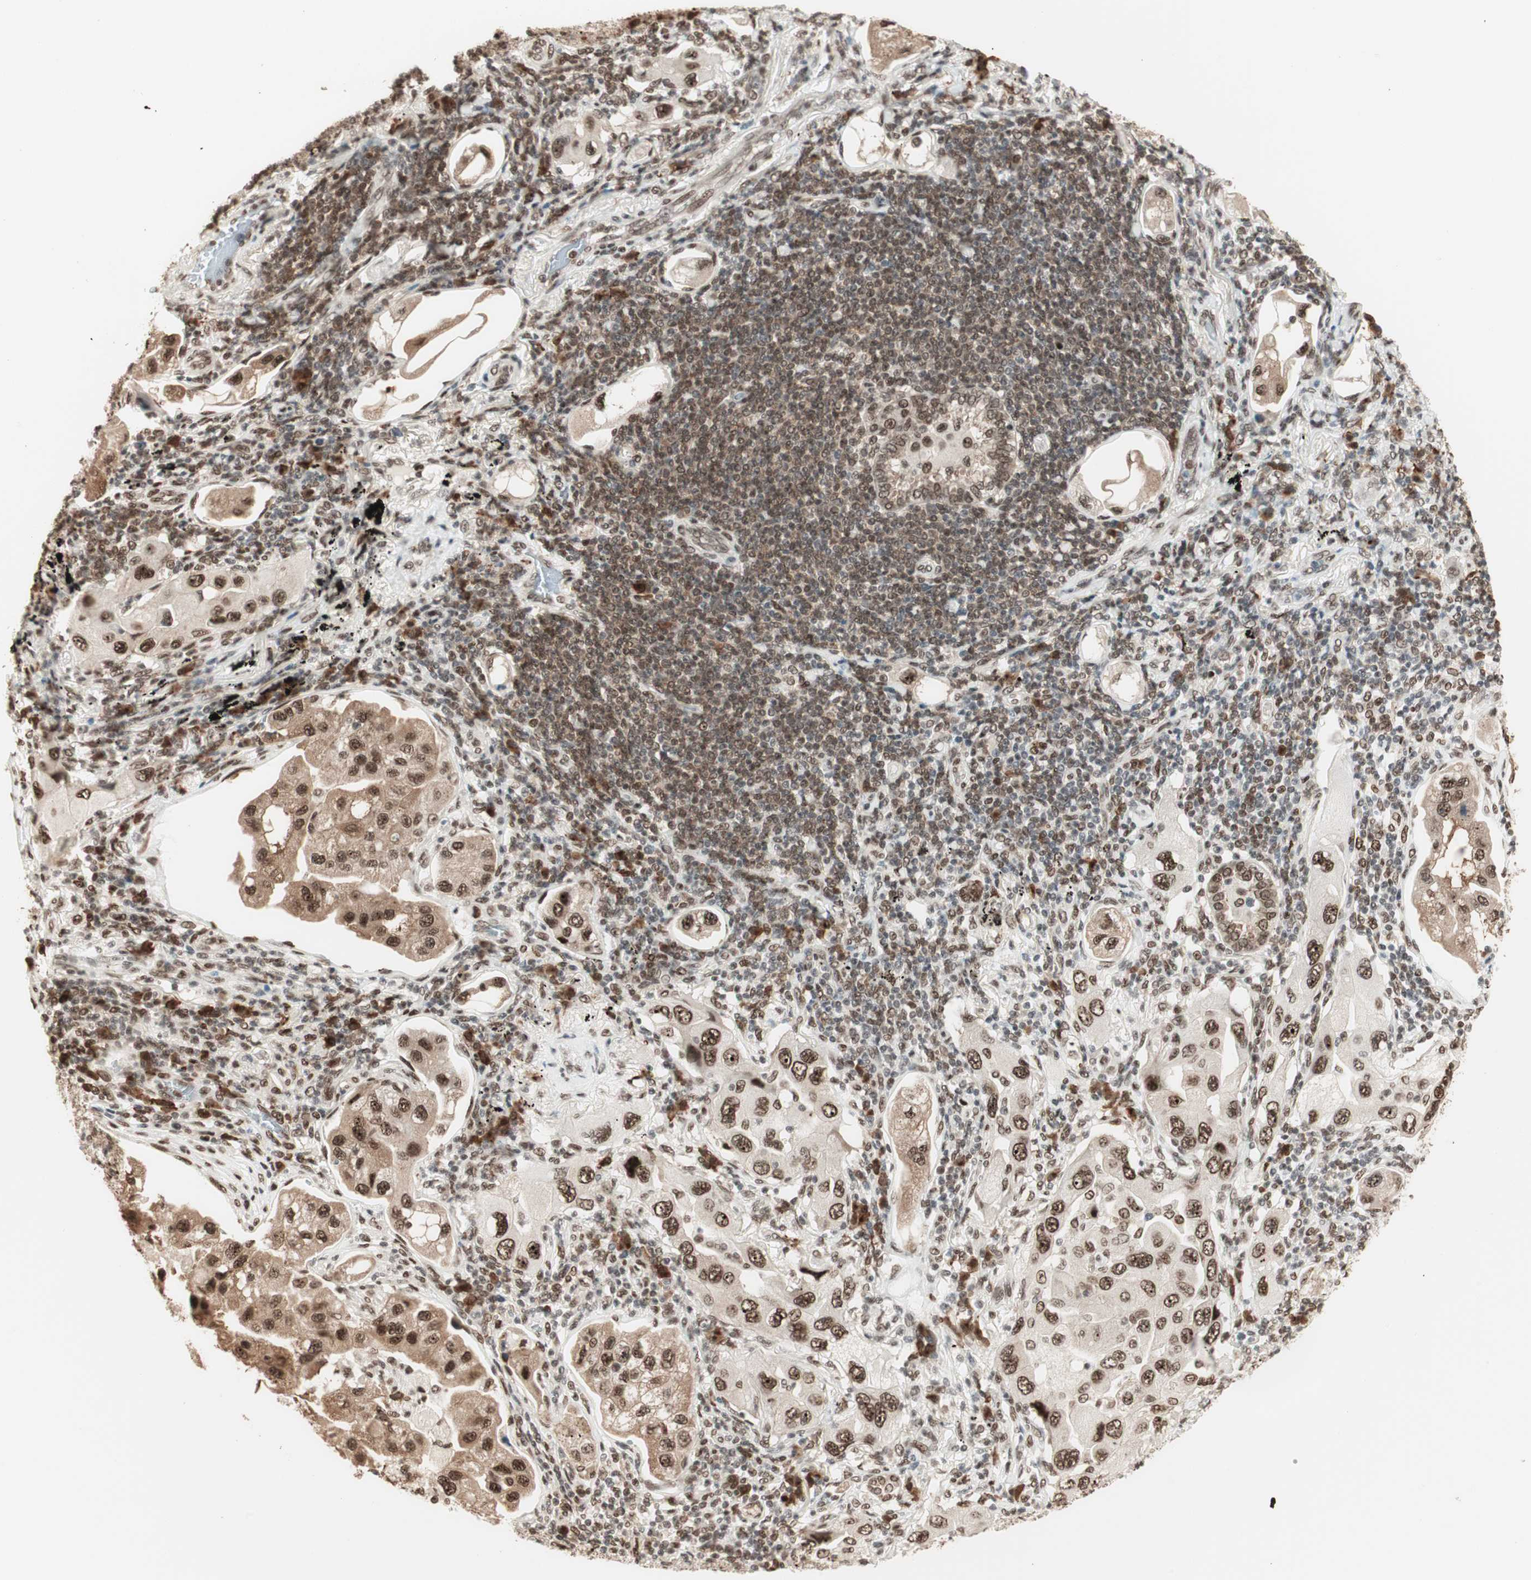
{"staining": {"intensity": "strong", "quantity": ">75%", "location": "nuclear"}, "tissue": "lung cancer", "cell_type": "Tumor cells", "image_type": "cancer", "snomed": [{"axis": "morphology", "description": "Adenocarcinoma, NOS"}, {"axis": "topography", "description": "Lung"}], "caption": "This micrograph displays lung cancer stained with IHC to label a protein in brown. The nuclear of tumor cells show strong positivity for the protein. Nuclei are counter-stained blue.", "gene": "SMARCE1", "patient": {"sex": "female", "age": 65}}